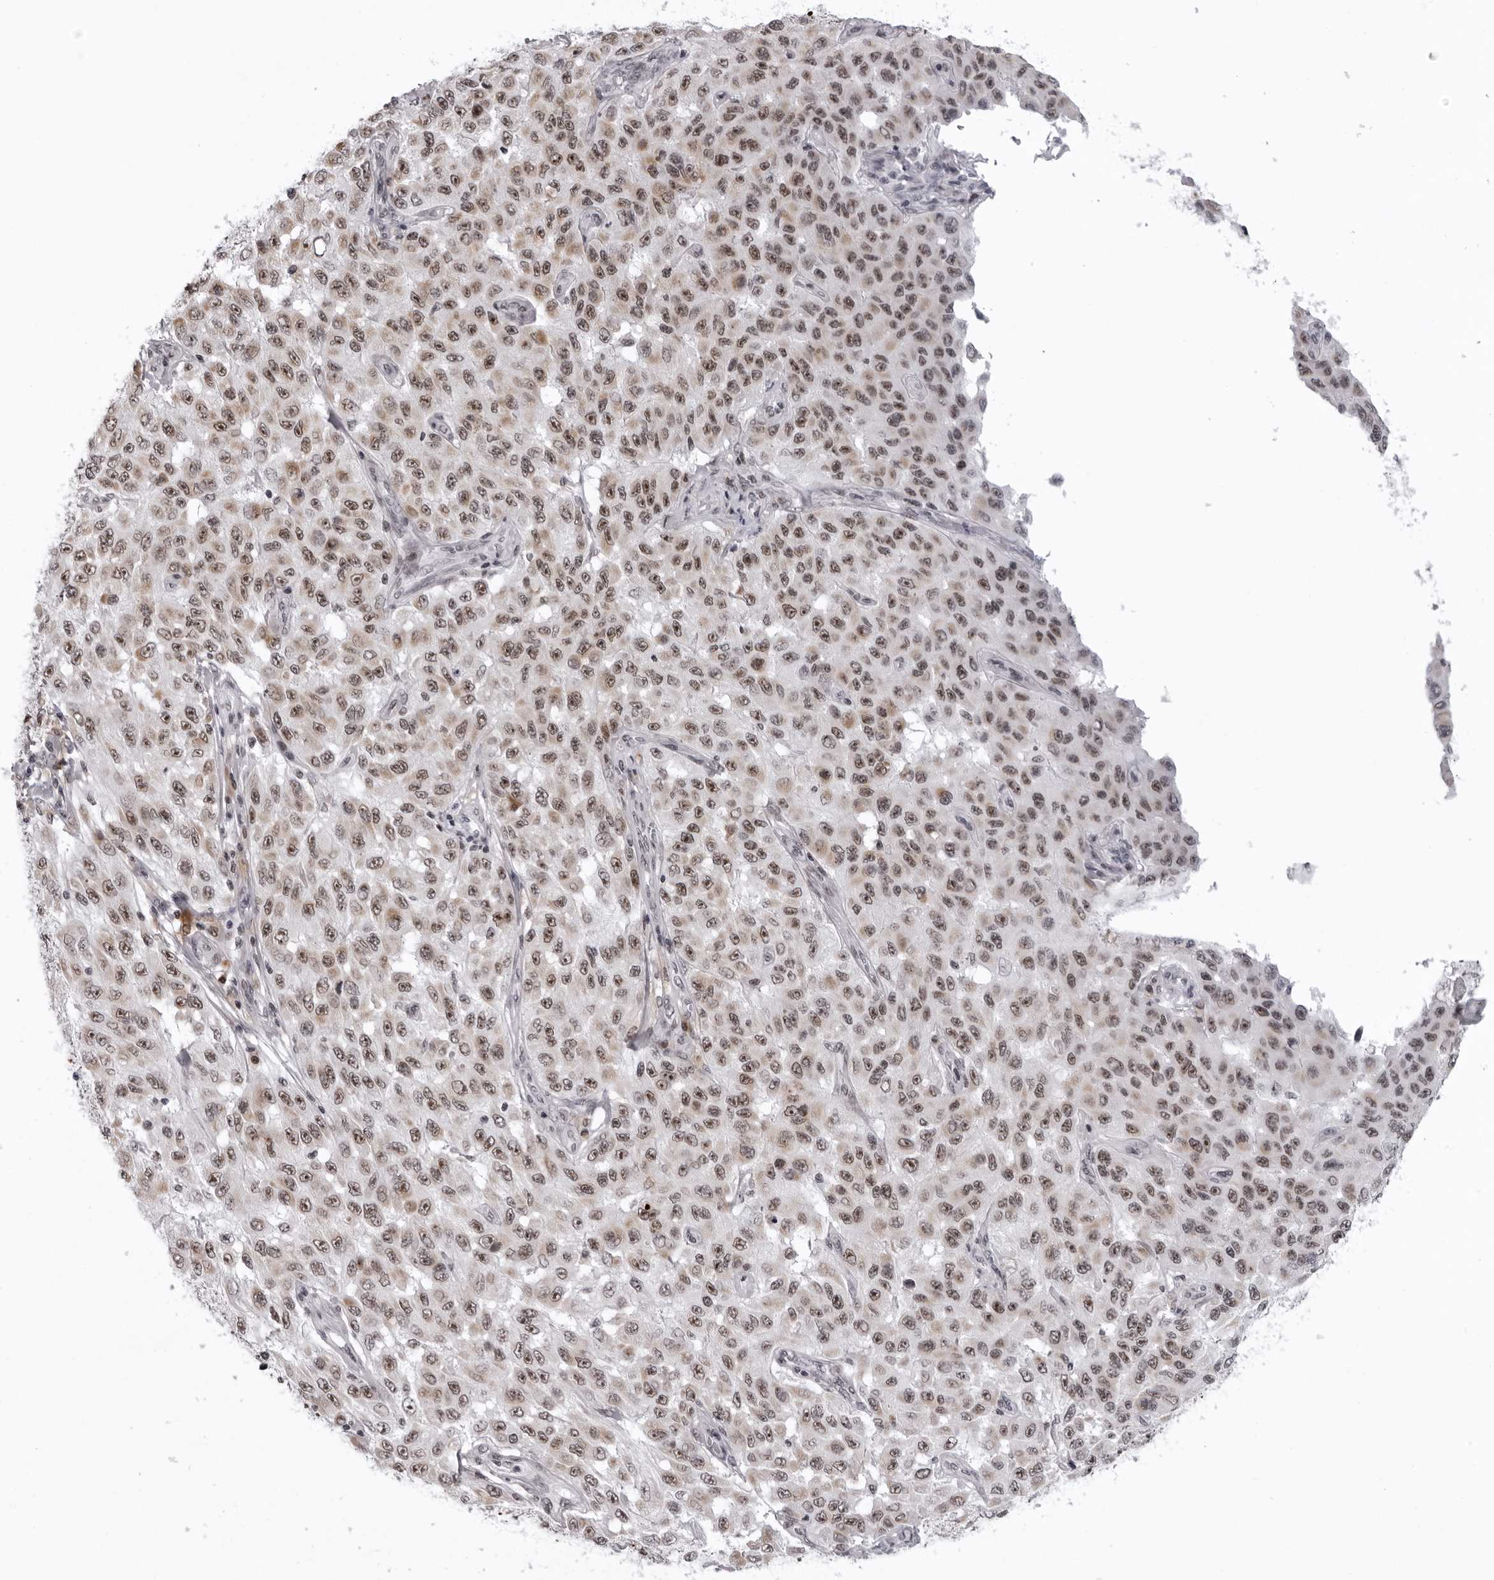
{"staining": {"intensity": "strong", "quantity": ">75%", "location": "nuclear"}, "tissue": "melanoma", "cell_type": "Tumor cells", "image_type": "cancer", "snomed": [{"axis": "morphology", "description": "Malignant melanoma, NOS"}, {"axis": "topography", "description": "Skin"}], "caption": "Malignant melanoma stained with IHC demonstrates strong nuclear staining in approximately >75% of tumor cells. The staining was performed using DAB (3,3'-diaminobenzidine), with brown indicating positive protein expression. Nuclei are stained blue with hematoxylin.", "gene": "EXOSC10", "patient": {"sex": "male", "age": 30}}